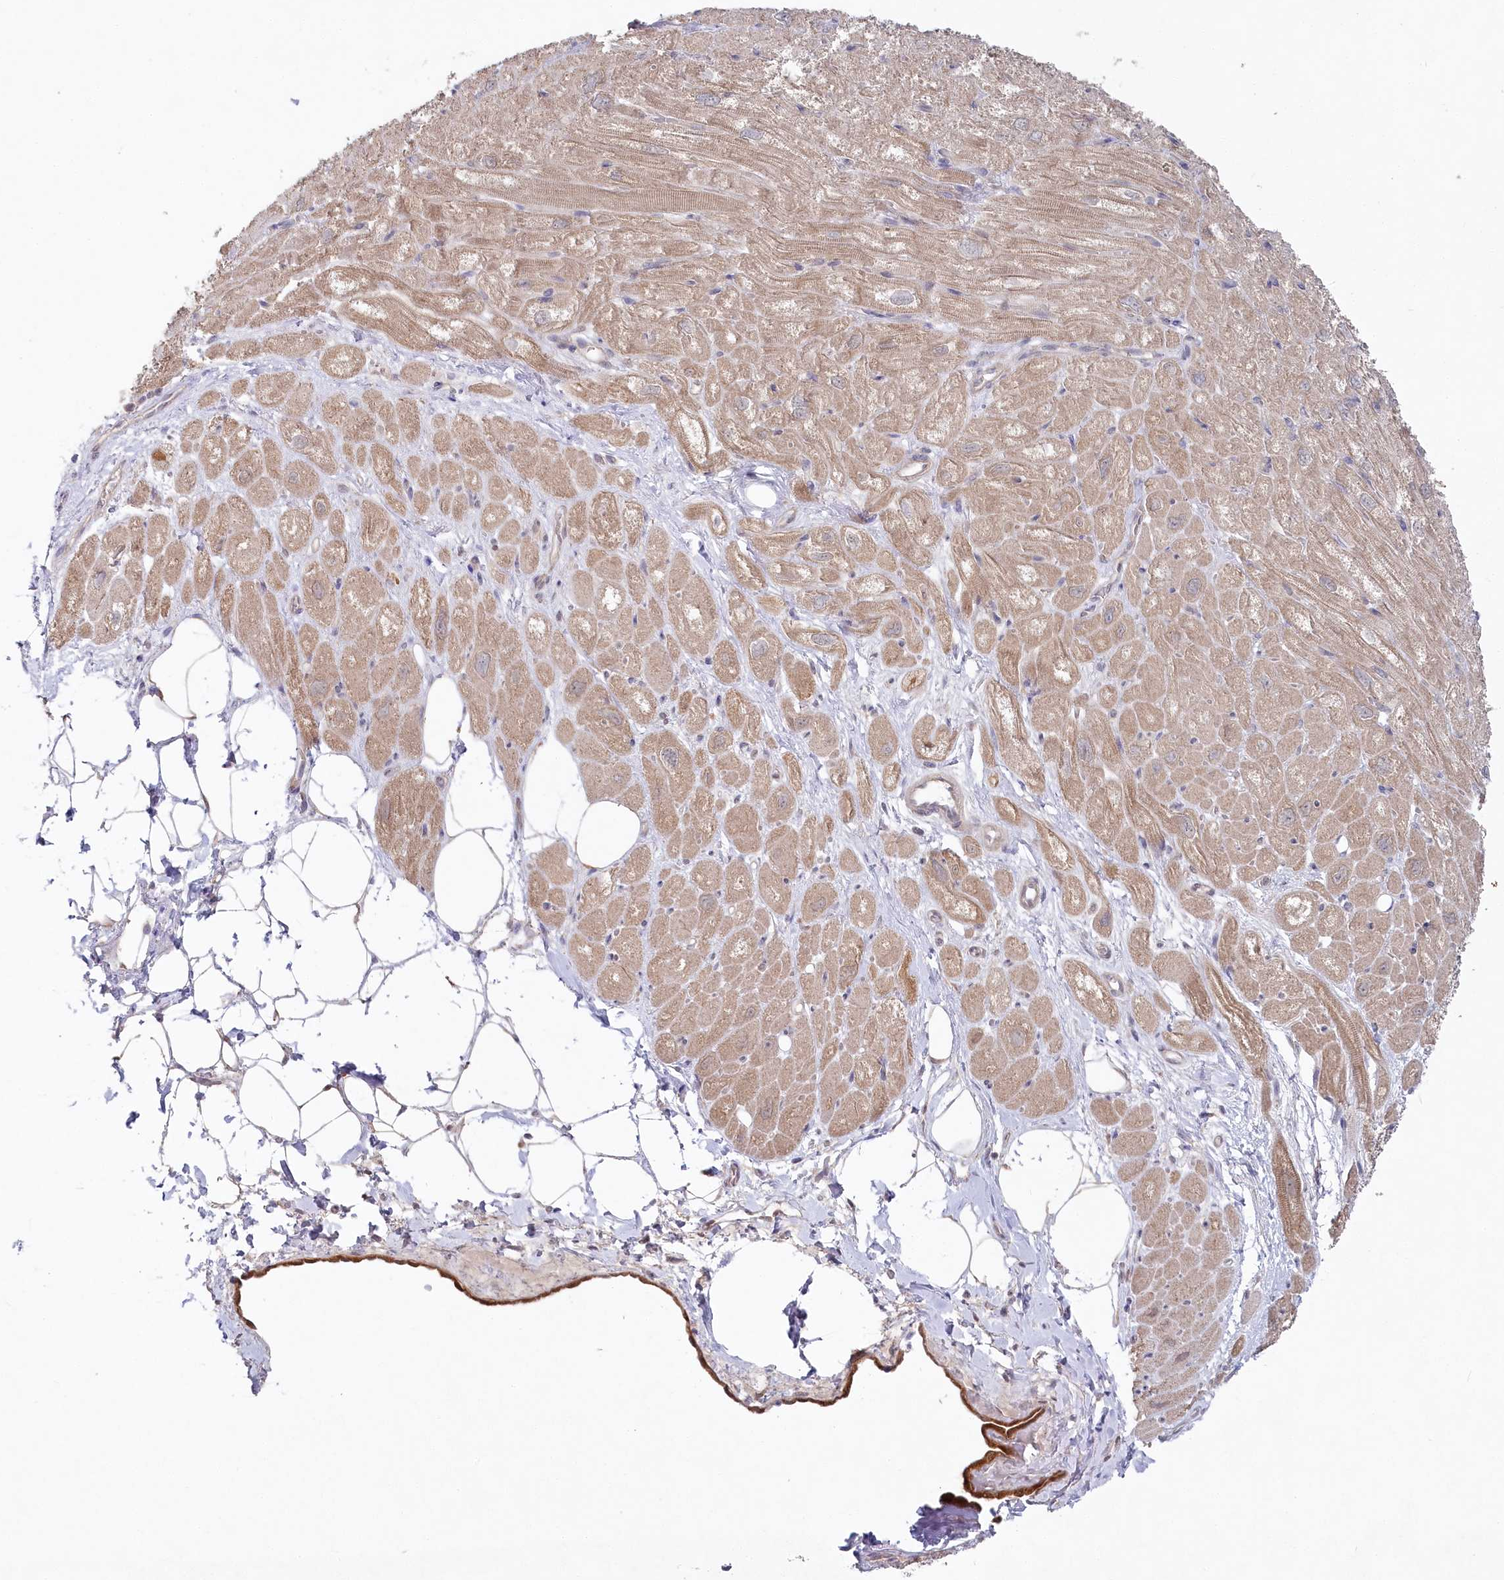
{"staining": {"intensity": "moderate", "quantity": ">75%", "location": "cytoplasmic/membranous"}, "tissue": "heart muscle", "cell_type": "Cardiomyocytes", "image_type": "normal", "snomed": [{"axis": "morphology", "description": "Normal tissue, NOS"}, {"axis": "topography", "description": "Heart"}], "caption": "Immunohistochemistry (IHC) of normal heart muscle reveals medium levels of moderate cytoplasmic/membranous staining in about >75% of cardiomyocytes. (Stains: DAB in brown, nuclei in blue, Microscopy: brightfield microscopy at high magnification).", "gene": "AAMDC", "patient": {"sex": "male", "age": 50}}